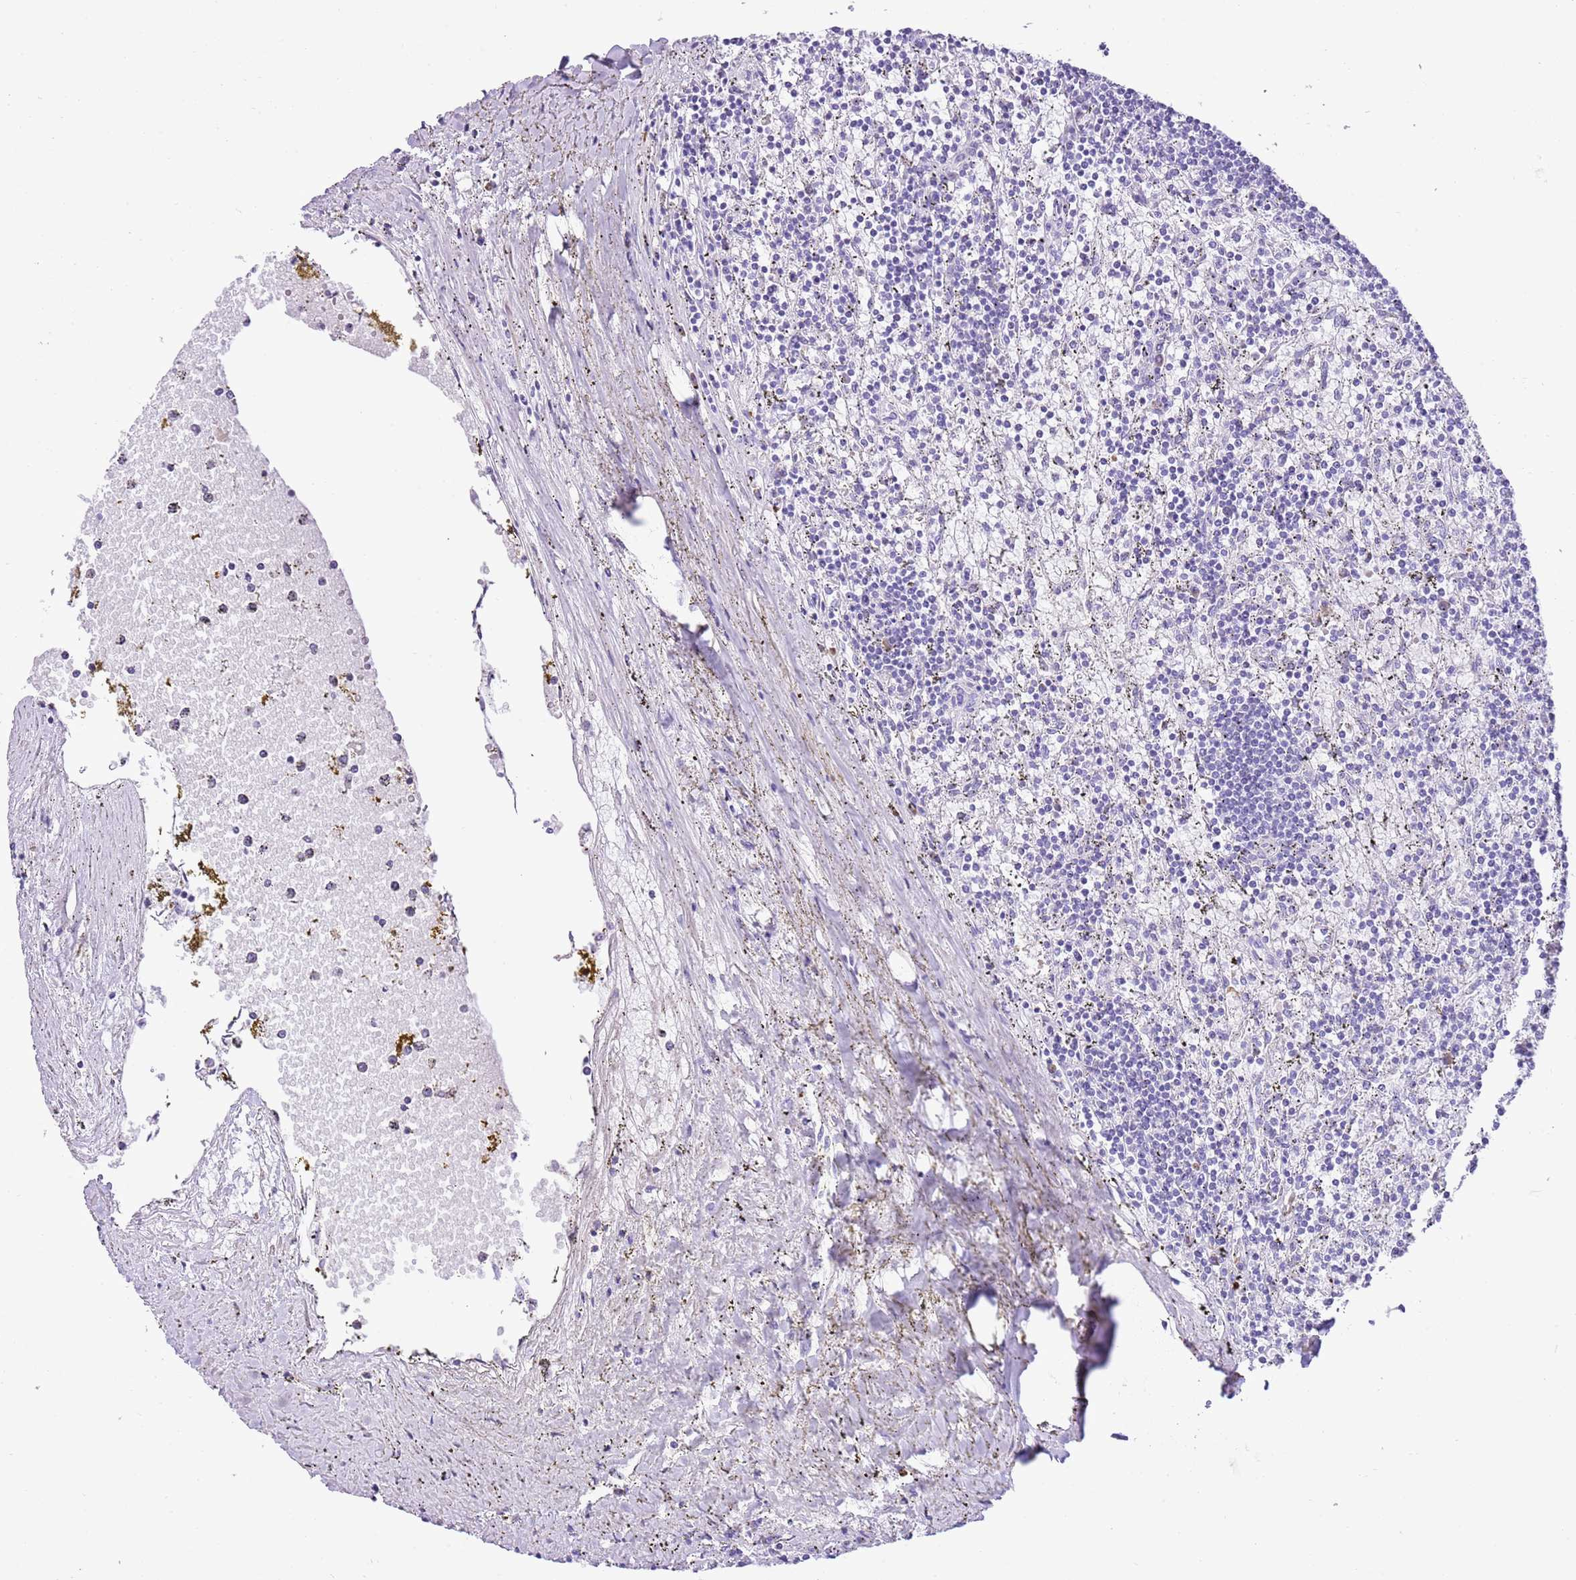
{"staining": {"intensity": "negative", "quantity": "none", "location": "none"}, "tissue": "lymphoma", "cell_type": "Tumor cells", "image_type": "cancer", "snomed": [{"axis": "morphology", "description": "Malignant lymphoma, non-Hodgkin's type, Low grade"}, {"axis": "topography", "description": "Spleen"}], "caption": "An immunohistochemistry (IHC) micrograph of malignant lymphoma, non-Hodgkin's type (low-grade) is shown. There is no staining in tumor cells of malignant lymphoma, non-Hodgkin's type (low-grade).", "gene": "AAR2", "patient": {"sex": "male", "age": 76}}